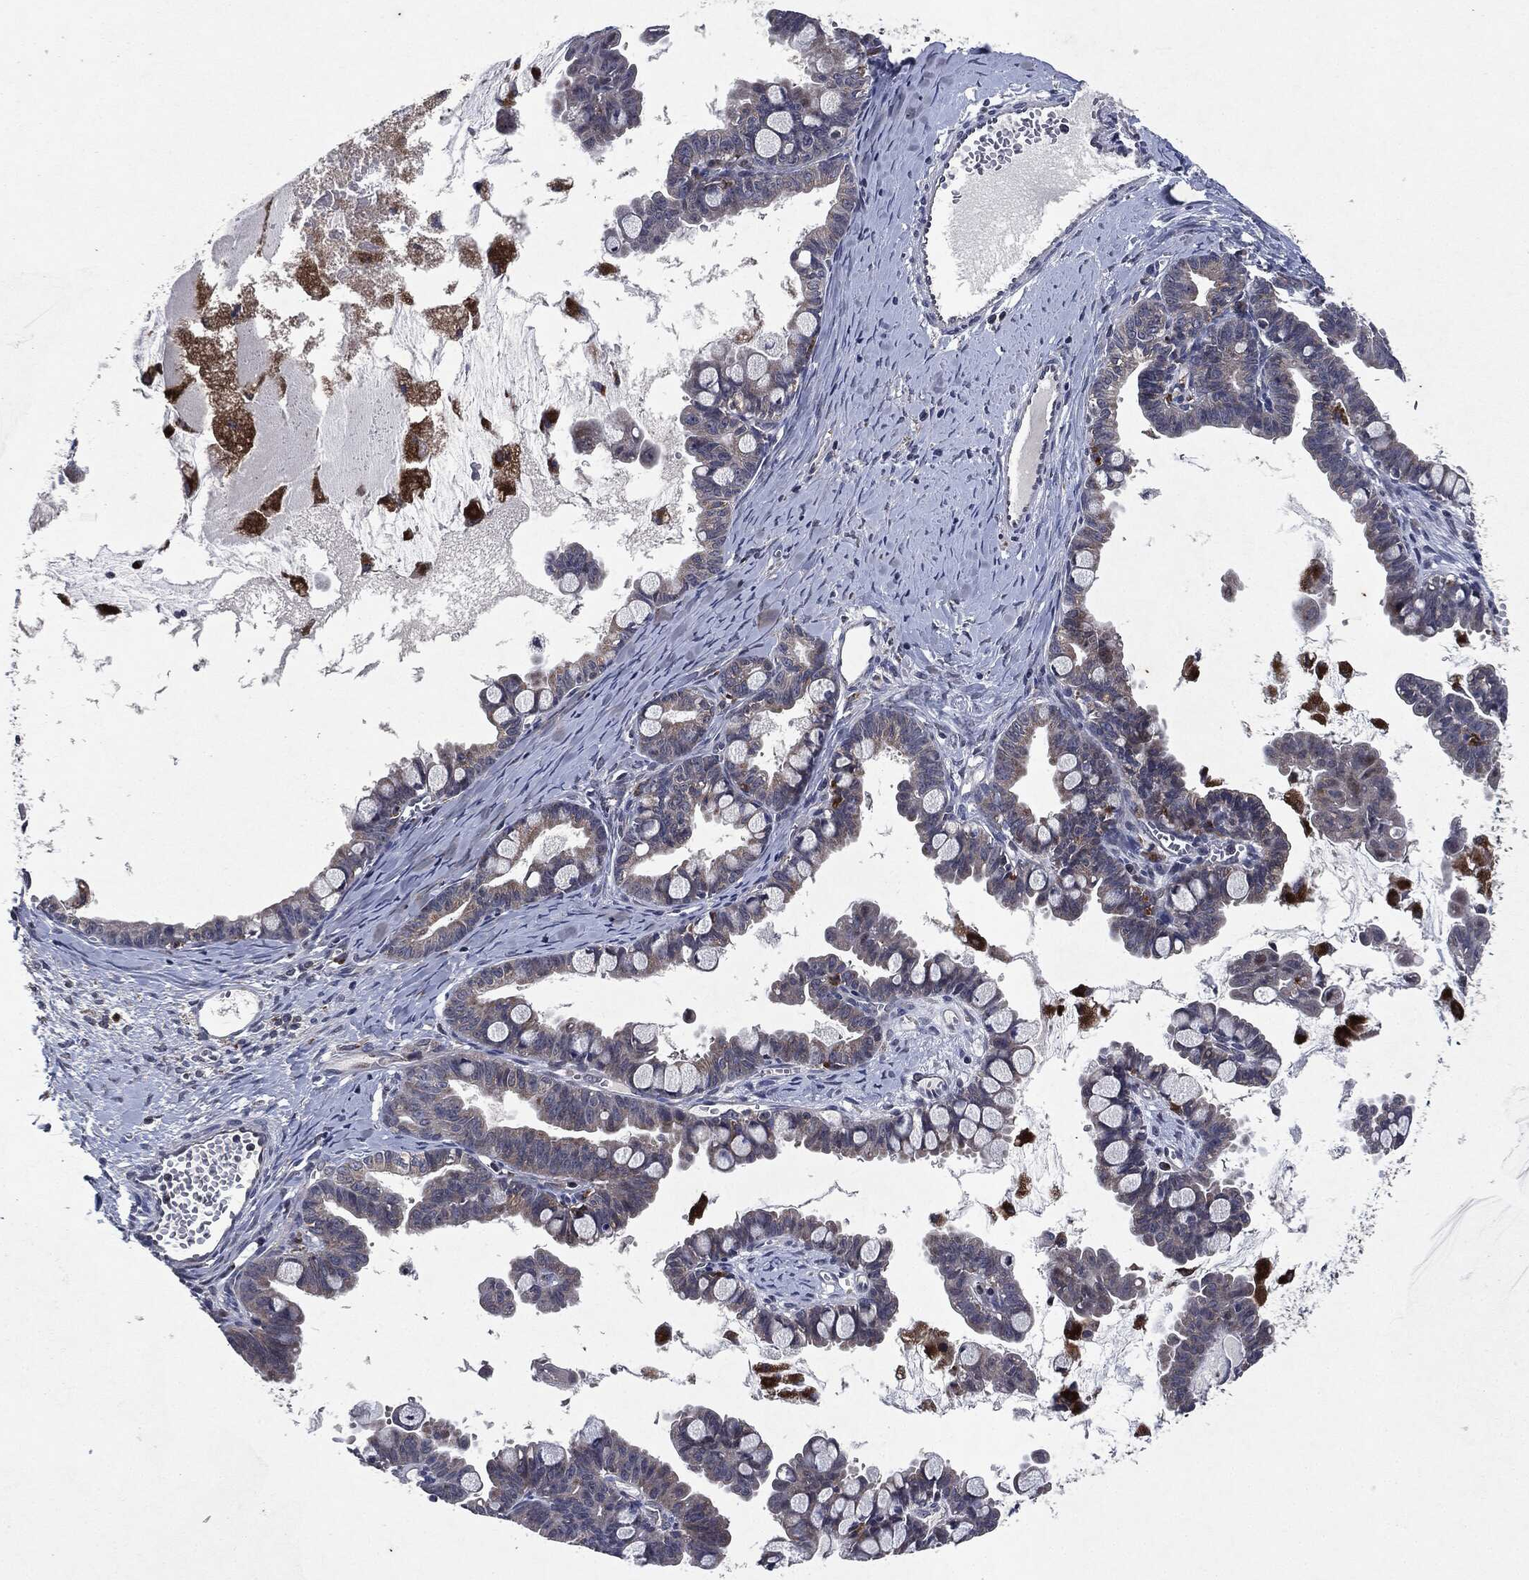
{"staining": {"intensity": "negative", "quantity": "none", "location": "none"}, "tissue": "ovarian cancer", "cell_type": "Tumor cells", "image_type": "cancer", "snomed": [{"axis": "morphology", "description": "Cystadenocarcinoma, mucinous, NOS"}, {"axis": "topography", "description": "Ovary"}], "caption": "A high-resolution photomicrograph shows immunohistochemistry staining of mucinous cystadenocarcinoma (ovarian), which demonstrates no significant expression in tumor cells.", "gene": "SLC31A2", "patient": {"sex": "female", "age": 63}}